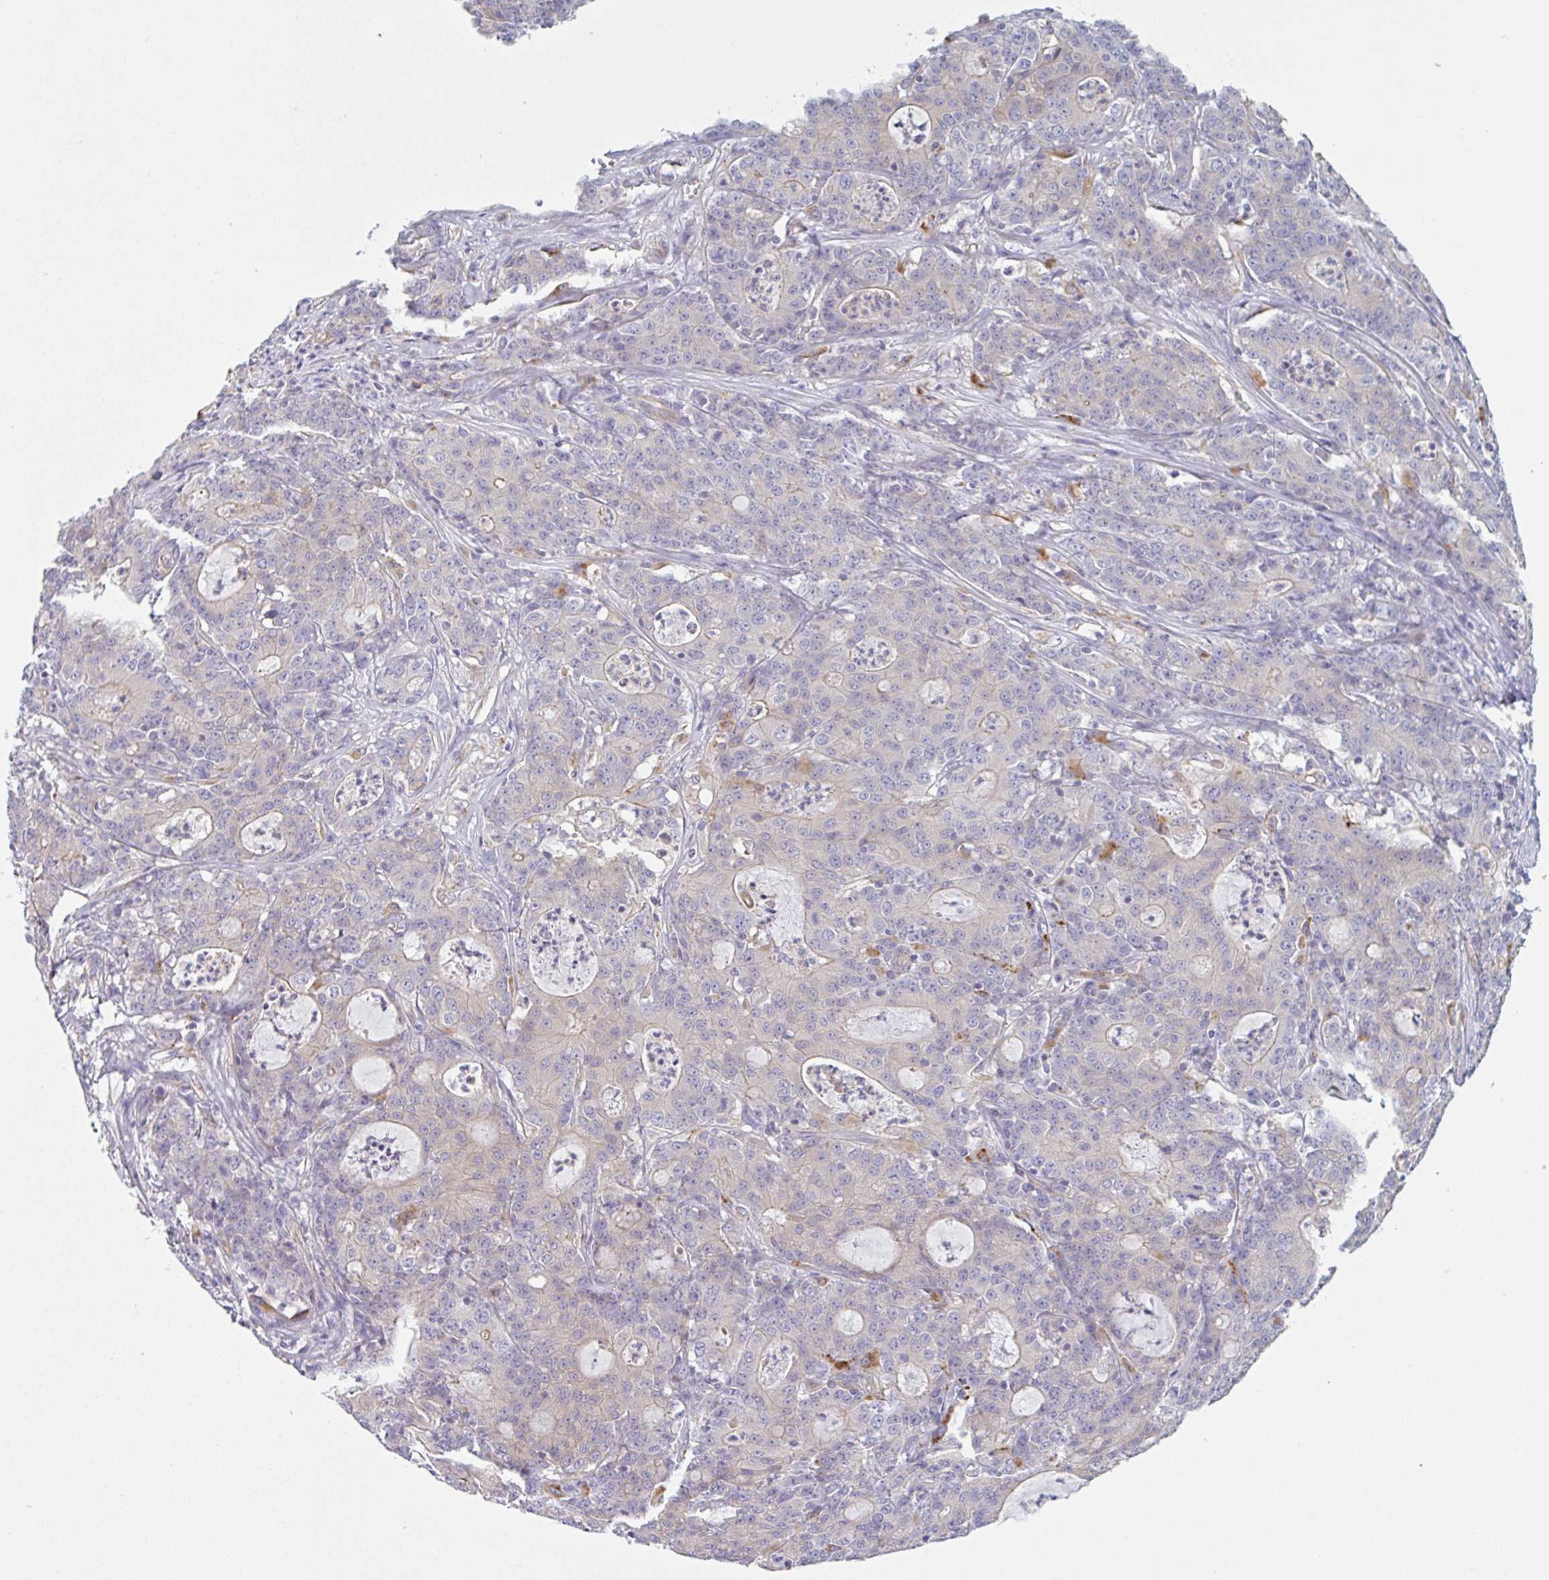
{"staining": {"intensity": "negative", "quantity": "none", "location": "none"}, "tissue": "colorectal cancer", "cell_type": "Tumor cells", "image_type": "cancer", "snomed": [{"axis": "morphology", "description": "Adenocarcinoma, NOS"}, {"axis": "topography", "description": "Colon"}], "caption": "Human colorectal cancer (adenocarcinoma) stained for a protein using immunohistochemistry (IHC) exhibits no expression in tumor cells.", "gene": "LENG9", "patient": {"sex": "male", "age": 83}}